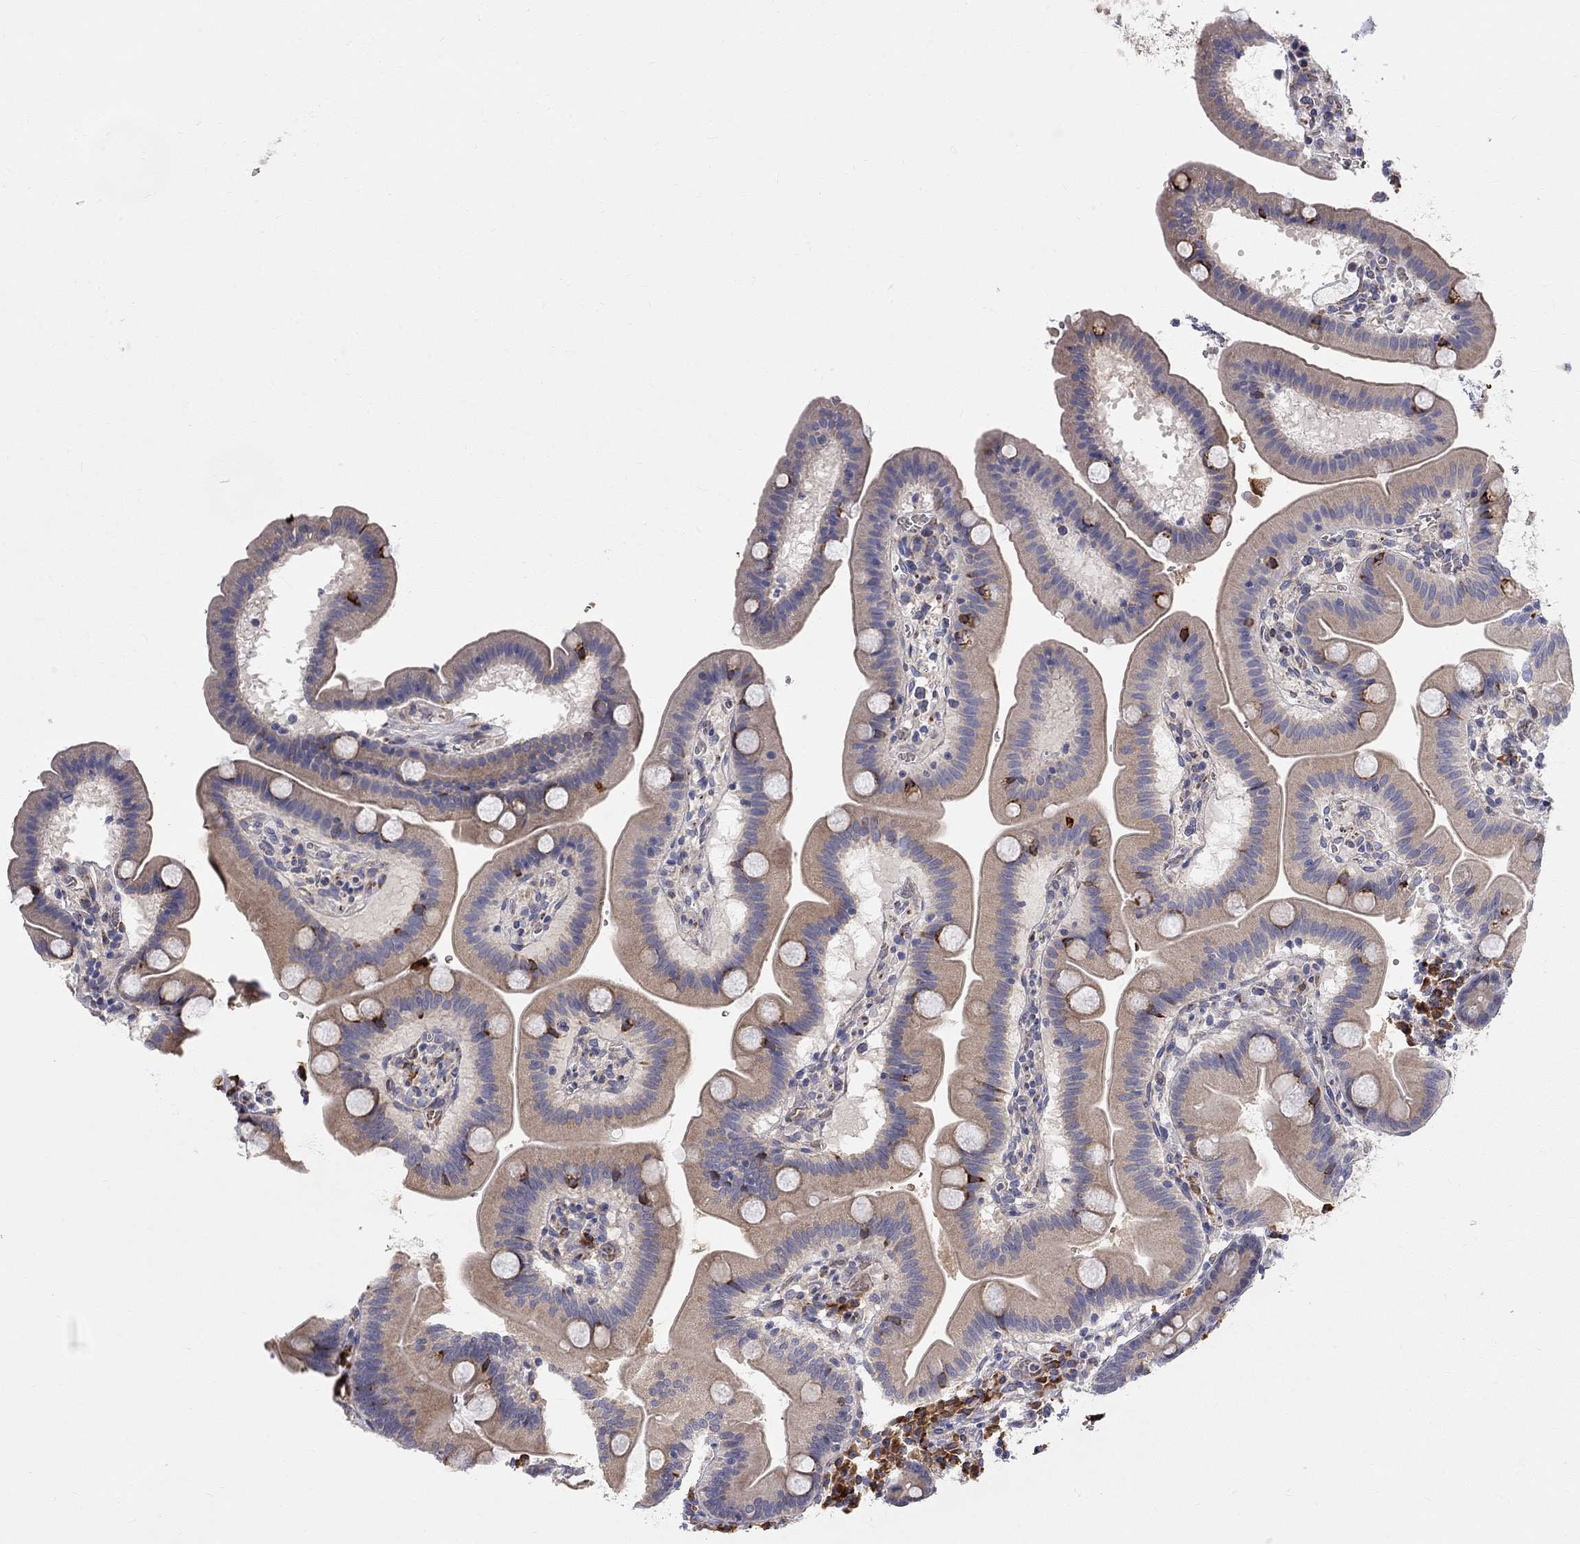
{"staining": {"intensity": "strong", "quantity": "<25%", "location": "cytoplasmic/membranous"}, "tissue": "duodenum", "cell_type": "Glandular cells", "image_type": "normal", "snomed": [{"axis": "morphology", "description": "Normal tissue, NOS"}, {"axis": "topography", "description": "Duodenum"}], "caption": "Immunohistochemical staining of unremarkable duodenum exhibits medium levels of strong cytoplasmic/membranous positivity in about <25% of glandular cells.", "gene": "CASTOR1", "patient": {"sex": "male", "age": 59}}